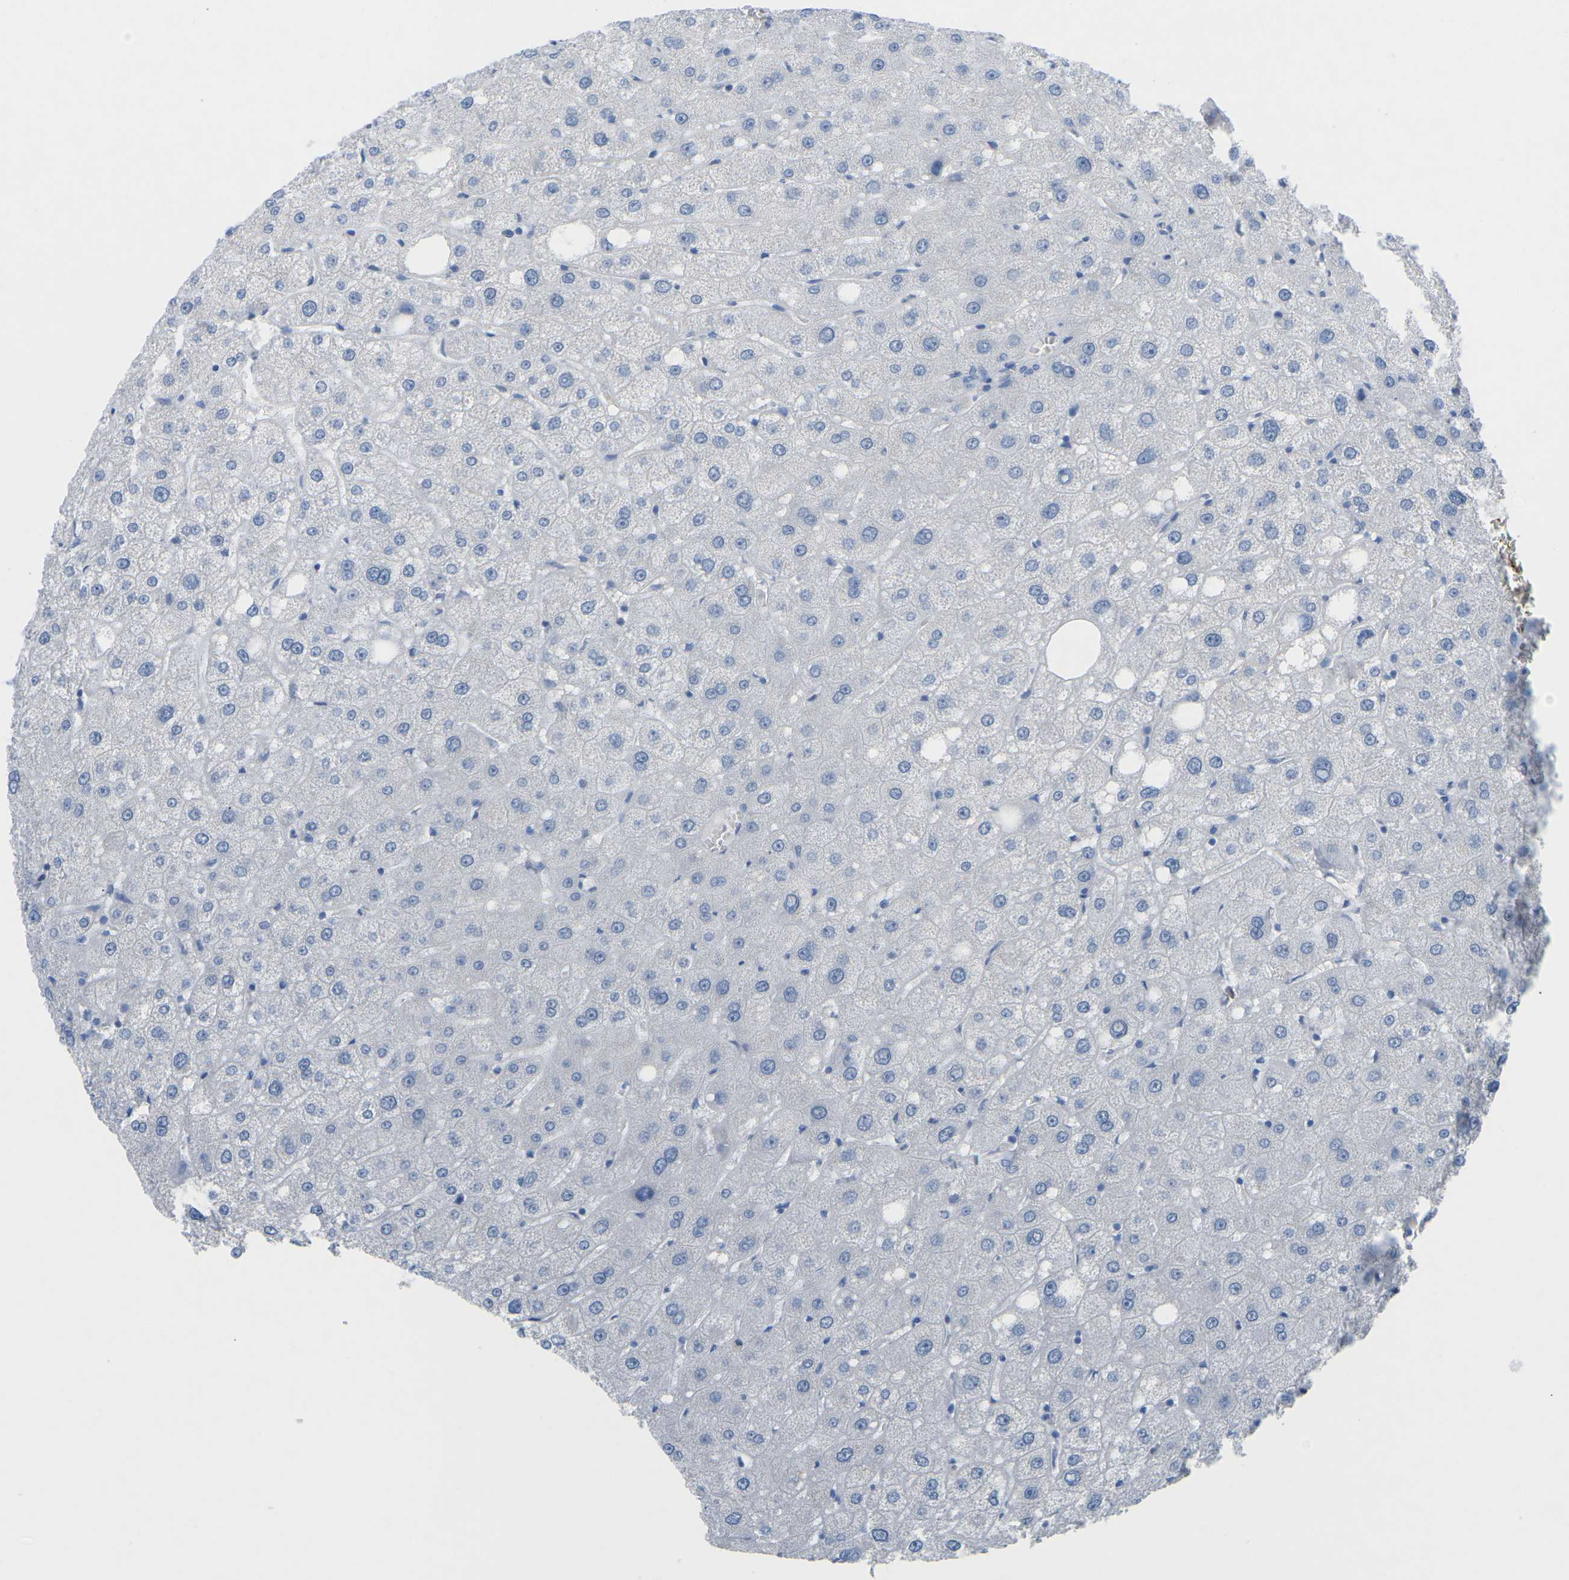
{"staining": {"intensity": "negative", "quantity": "none", "location": "none"}, "tissue": "liver", "cell_type": "Cholangiocytes", "image_type": "normal", "snomed": [{"axis": "morphology", "description": "Normal tissue, NOS"}, {"axis": "topography", "description": "Liver"}], "caption": "Histopathology image shows no significant protein staining in cholangiocytes of benign liver.", "gene": "HBG2", "patient": {"sex": "male", "age": 73}}